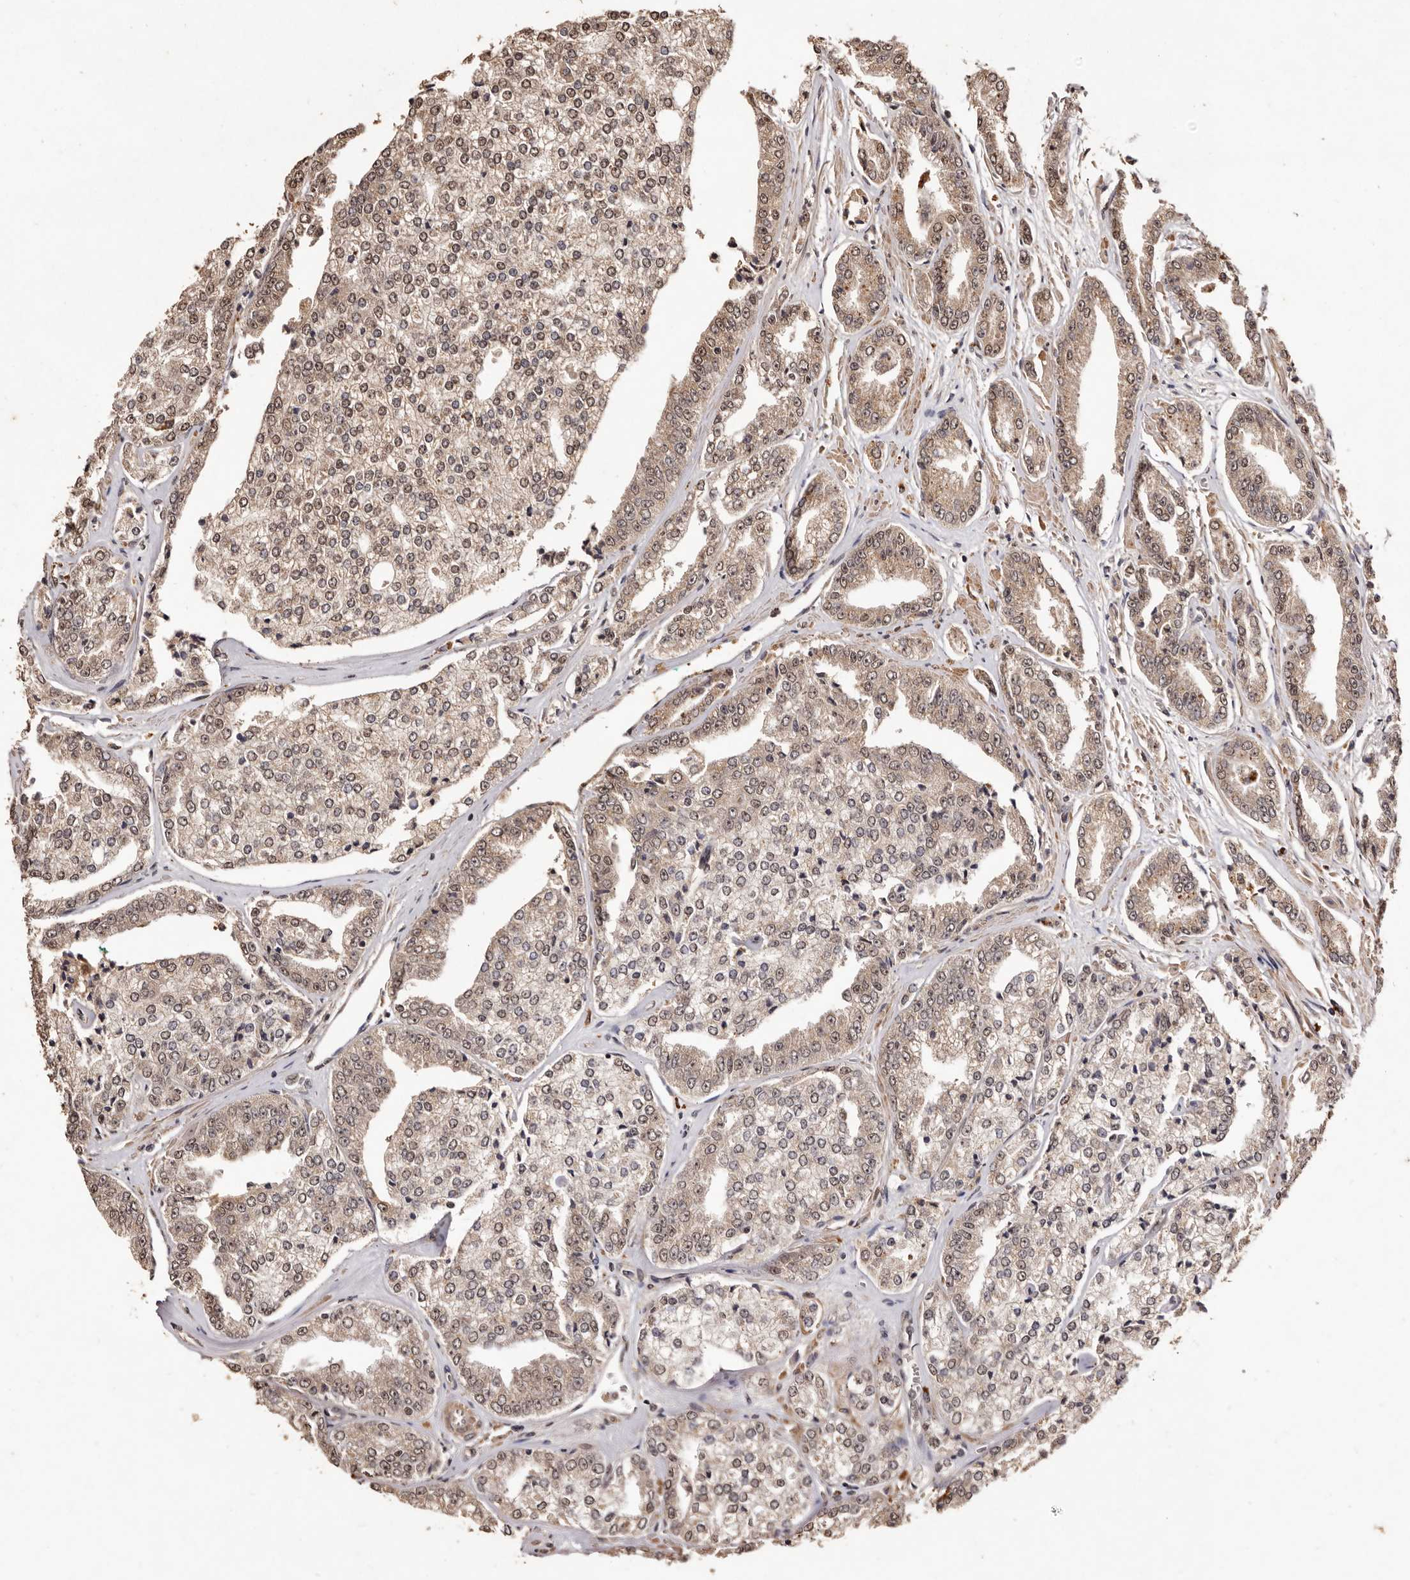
{"staining": {"intensity": "moderate", "quantity": ">75%", "location": "cytoplasmic/membranous,nuclear"}, "tissue": "prostate cancer", "cell_type": "Tumor cells", "image_type": "cancer", "snomed": [{"axis": "morphology", "description": "Adenocarcinoma, High grade"}, {"axis": "topography", "description": "Prostate"}], "caption": "Protein staining by immunohistochemistry (IHC) demonstrates moderate cytoplasmic/membranous and nuclear expression in about >75% of tumor cells in prostate high-grade adenocarcinoma.", "gene": "NOTCH1", "patient": {"sex": "male", "age": 71}}